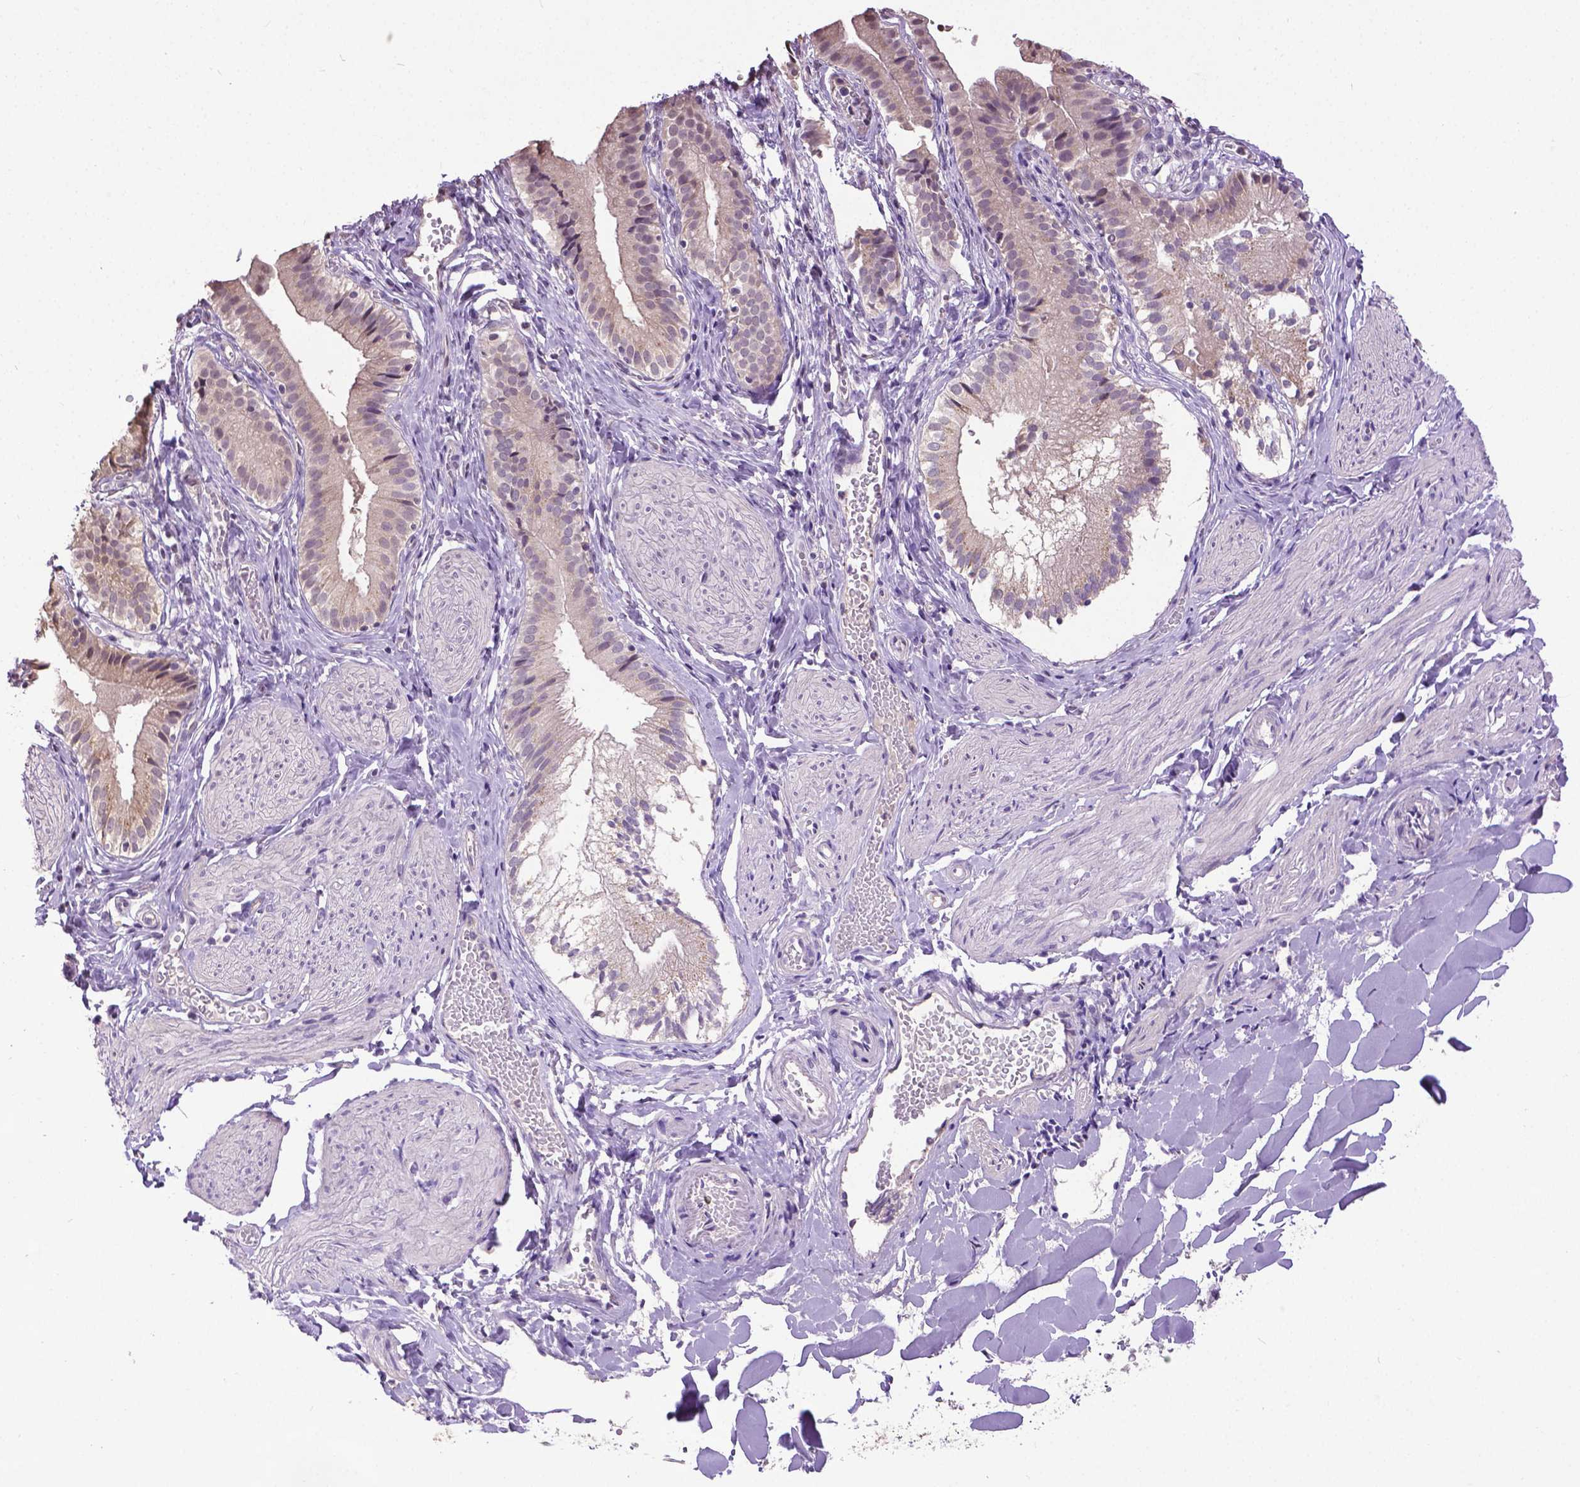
{"staining": {"intensity": "weak", "quantity": "25%-75%", "location": "cytoplasmic/membranous"}, "tissue": "gallbladder", "cell_type": "Glandular cells", "image_type": "normal", "snomed": [{"axis": "morphology", "description": "Normal tissue, NOS"}, {"axis": "topography", "description": "Gallbladder"}], "caption": "Immunohistochemical staining of normal gallbladder shows low levels of weak cytoplasmic/membranous staining in approximately 25%-75% of glandular cells.", "gene": "CPM", "patient": {"sex": "female", "age": 47}}